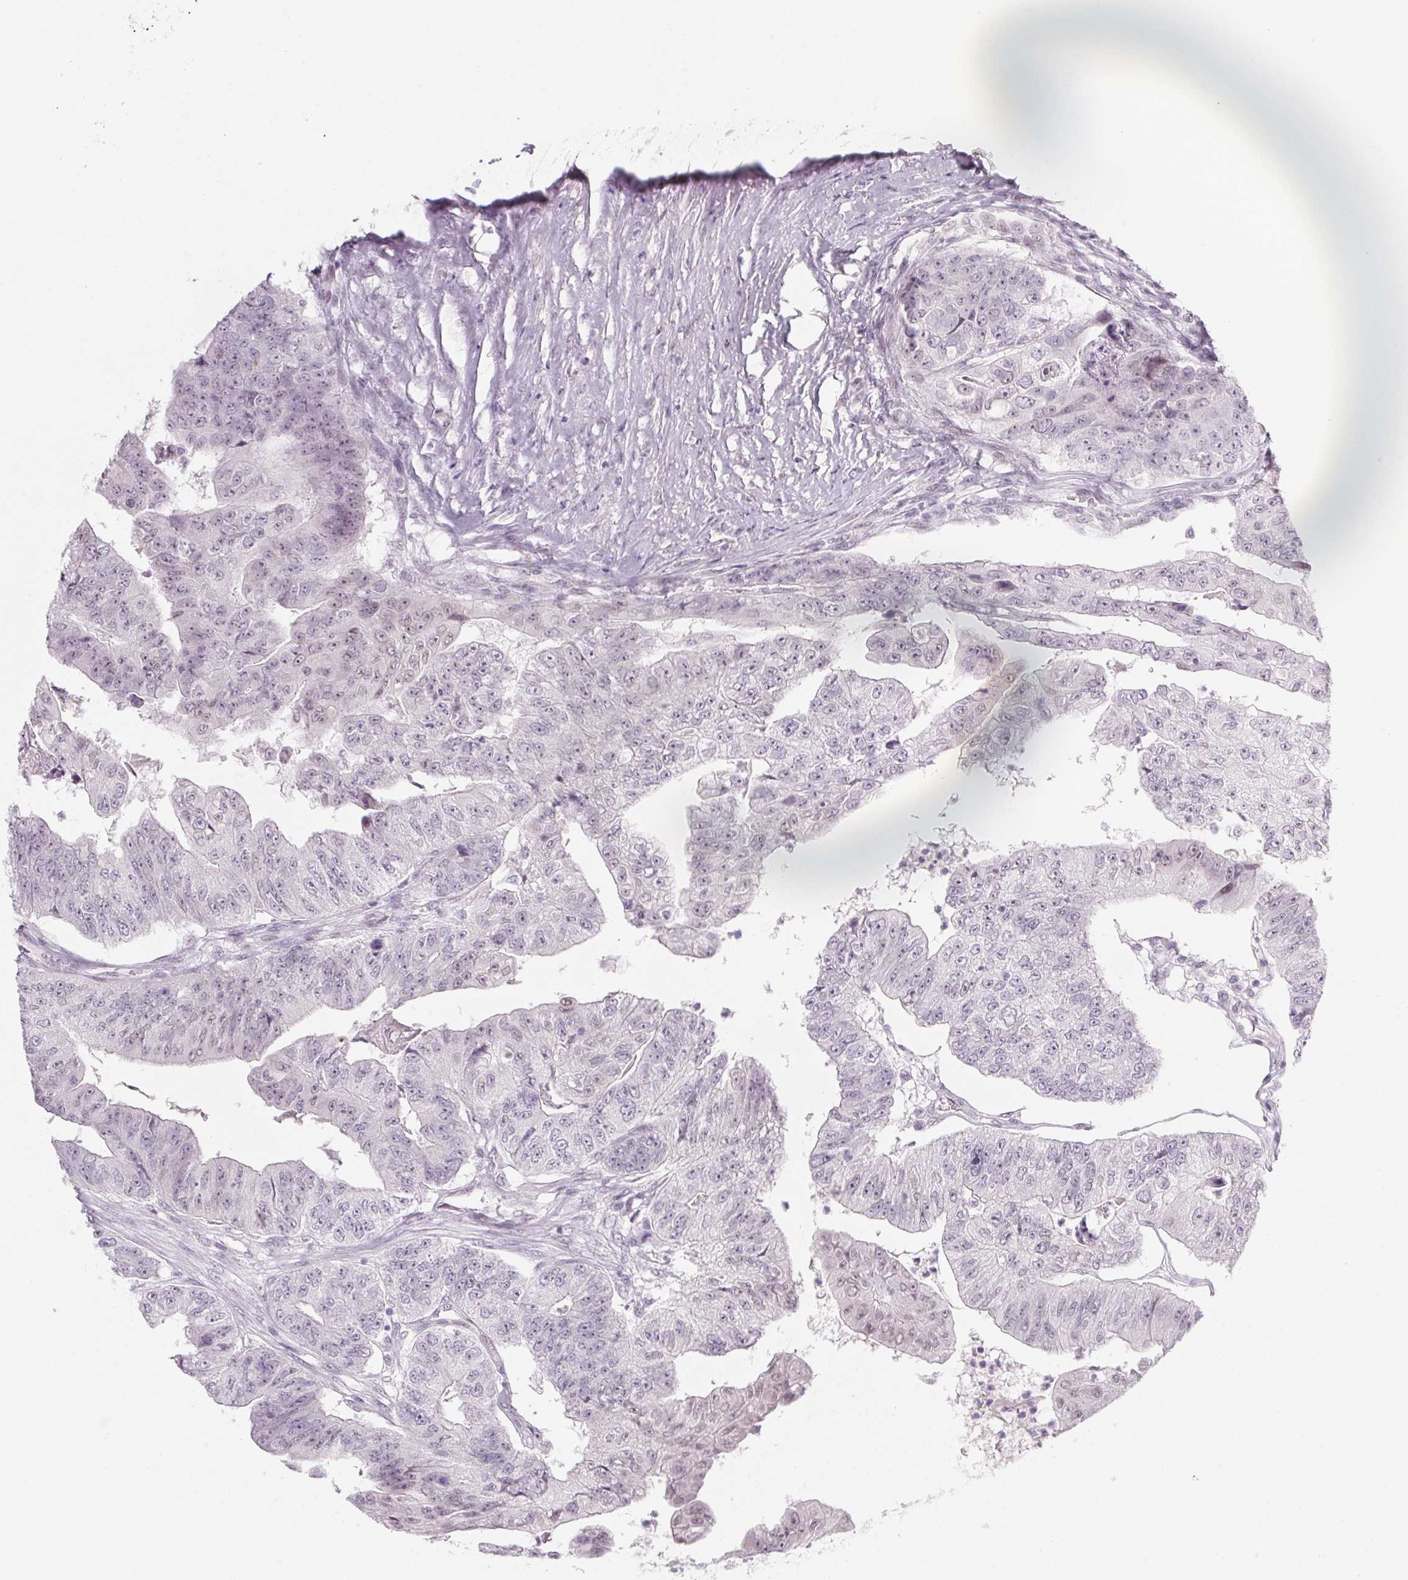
{"staining": {"intensity": "negative", "quantity": "none", "location": "none"}, "tissue": "colorectal cancer", "cell_type": "Tumor cells", "image_type": "cancer", "snomed": [{"axis": "morphology", "description": "Adenocarcinoma, NOS"}, {"axis": "topography", "description": "Colon"}], "caption": "There is no significant positivity in tumor cells of adenocarcinoma (colorectal).", "gene": "KCNQ2", "patient": {"sex": "female", "age": 67}}